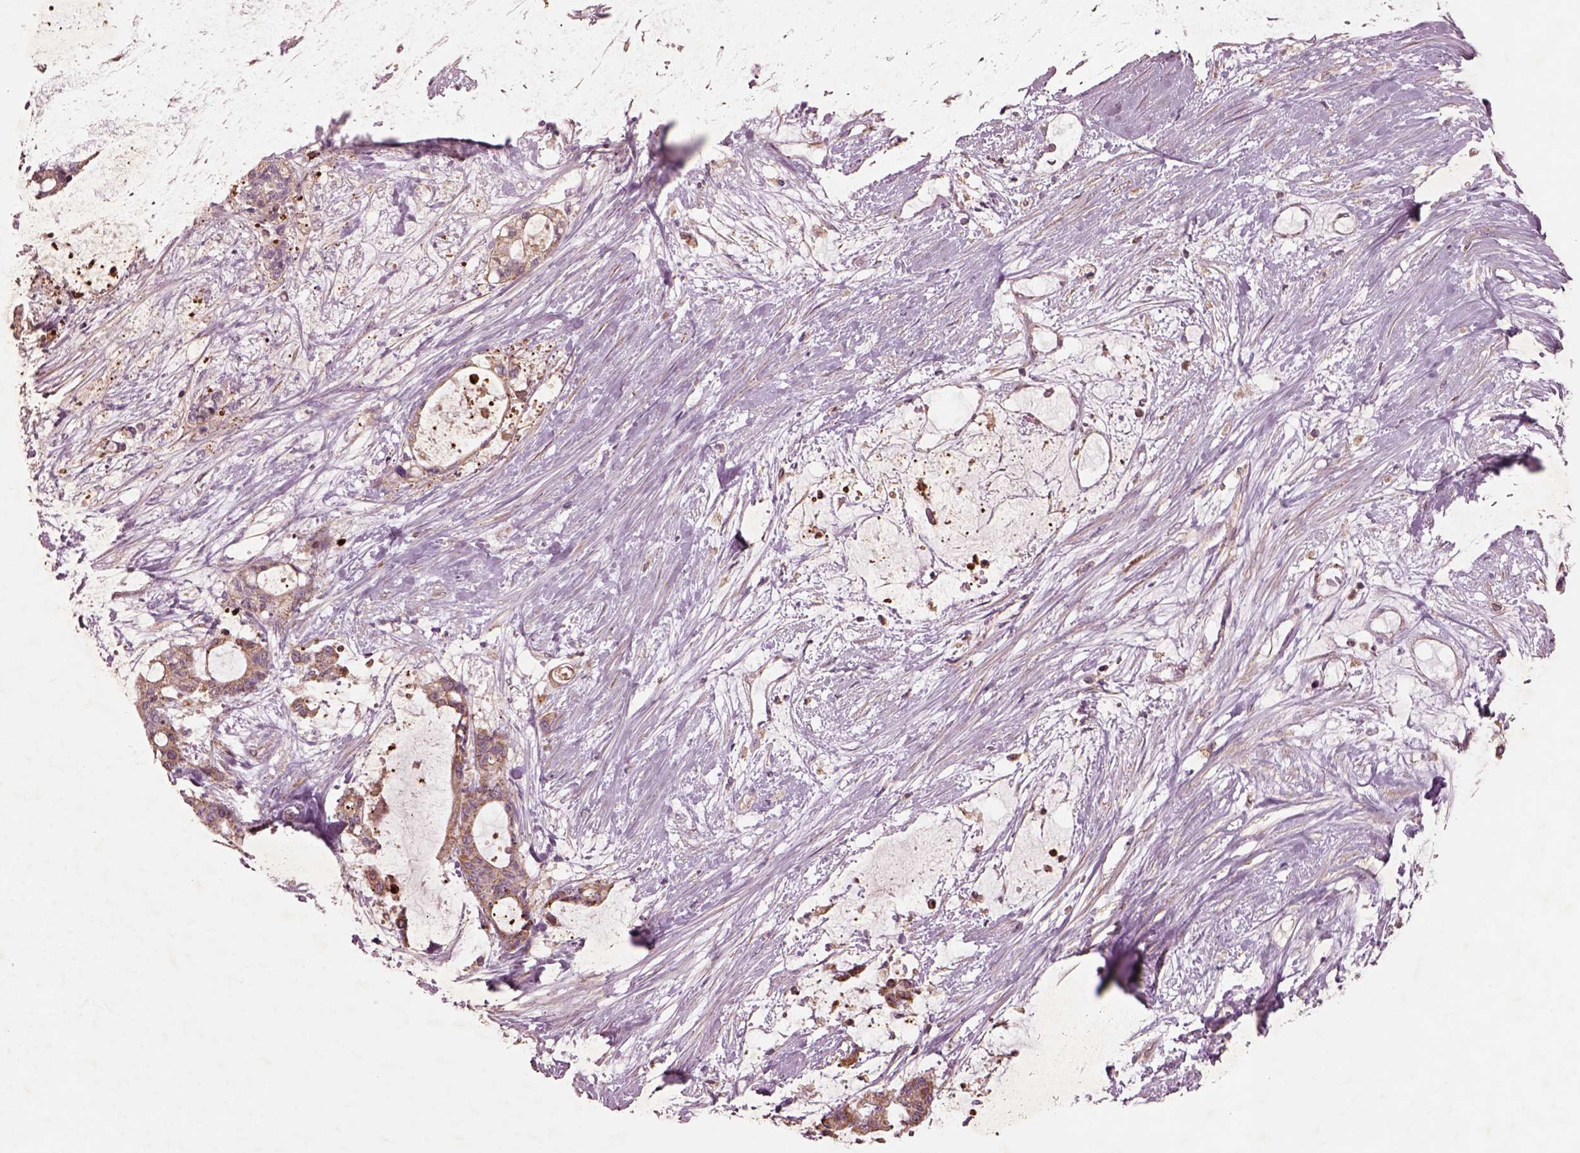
{"staining": {"intensity": "weak", "quantity": ">75%", "location": "cytoplasmic/membranous"}, "tissue": "liver cancer", "cell_type": "Tumor cells", "image_type": "cancer", "snomed": [{"axis": "morphology", "description": "Normal tissue, NOS"}, {"axis": "morphology", "description": "Cholangiocarcinoma"}, {"axis": "topography", "description": "Liver"}, {"axis": "topography", "description": "Peripheral nerve tissue"}], "caption": "The image exhibits staining of cholangiocarcinoma (liver), revealing weak cytoplasmic/membranous protein positivity (brown color) within tumor cells. (DAB (3,3'-diaminobenzidine) IHC with brightfield microscopy, high magnification).", "gene": "SLC25A5", "patient": {"sex": "female", "age": 73}}